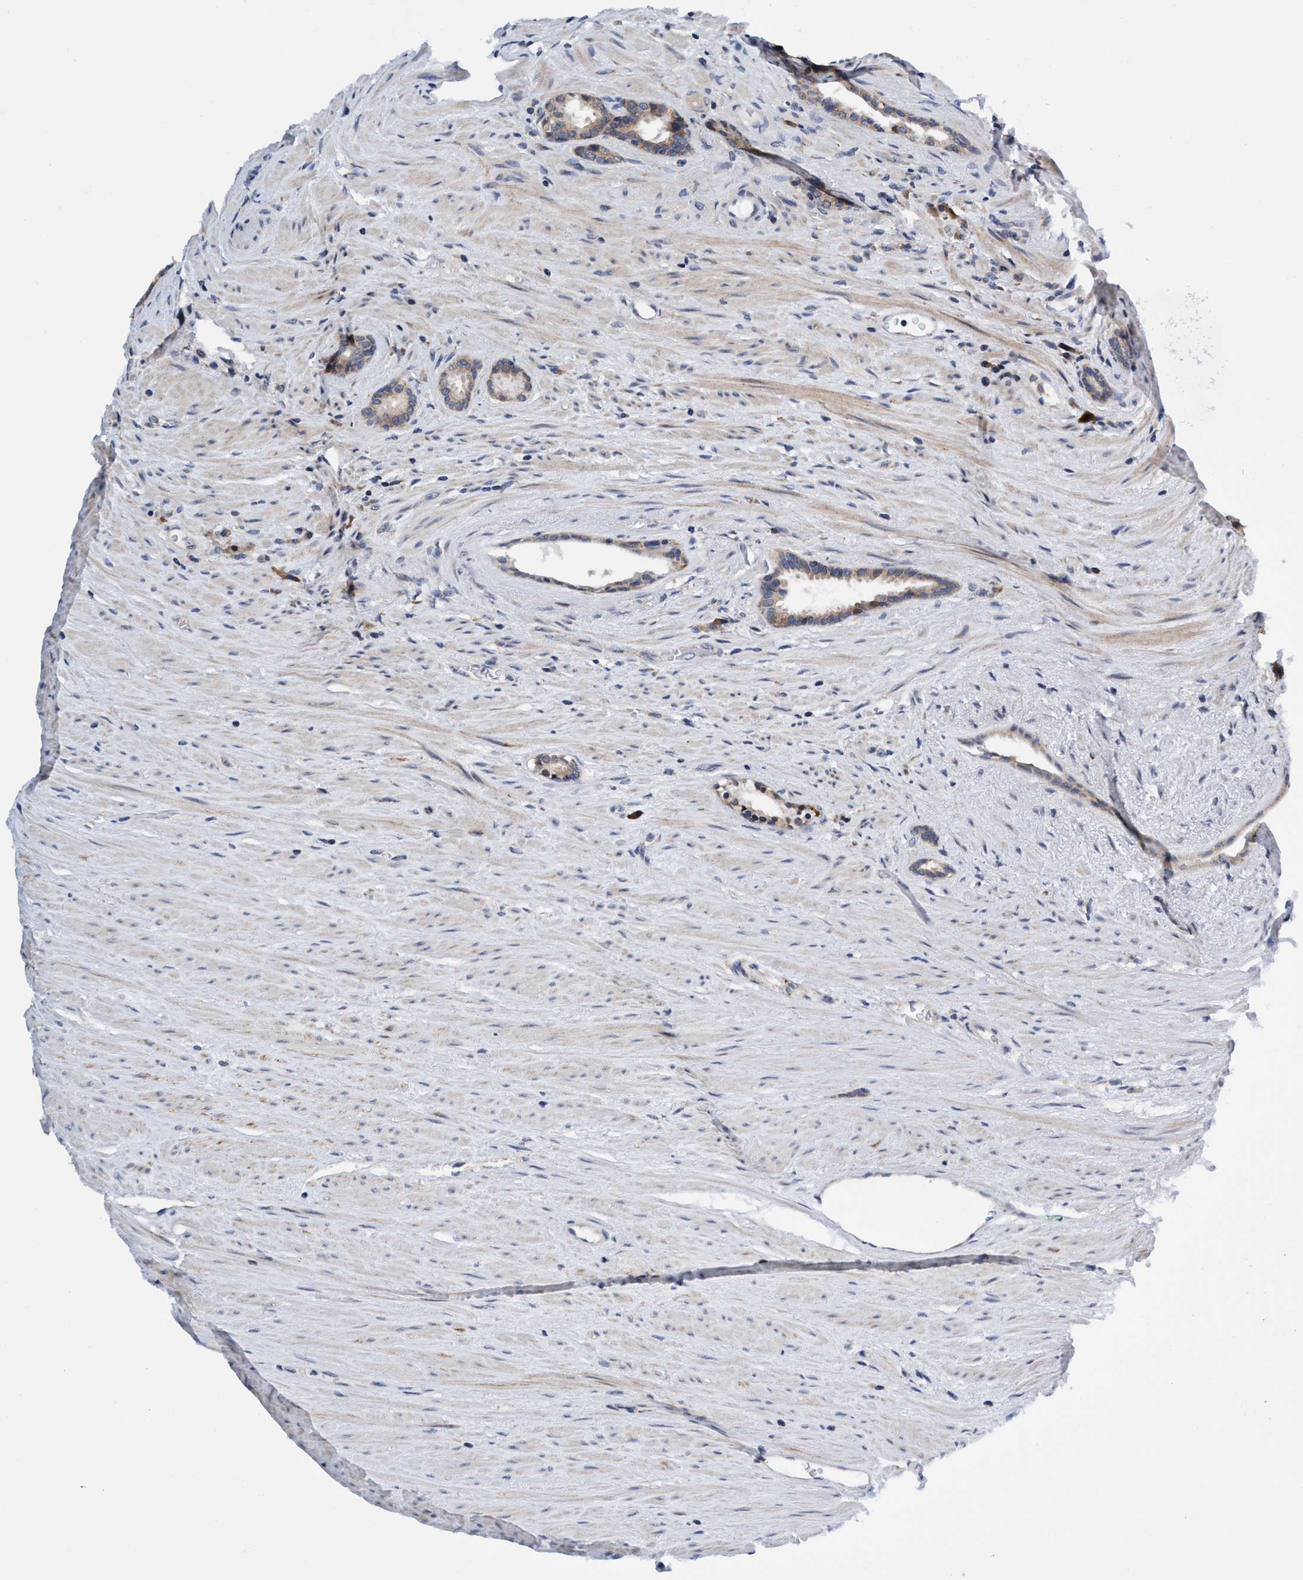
{"staining": {"intensity": "moderate", "quantity": ">75%", "location": "cytoplasmic/membranous"}, "tissue": "prostate cancer", "cell_type": "Tumor cells", "image_type": "cancer", "snomed": [{"axis": "morphology", "description": "Adenocarcinoma, High grade"}, {"axis": "topography", "description": "Prostate"}], "caption": "Prostate adenocarcinoma (high-grade) was stained to show a protein in brown. There is medium levels of moderate cytoplasmic/membranous expression in about >75% of tumor cells.", "gene": "AGAP2", "patient": {"sex": "male", "age": 71}}